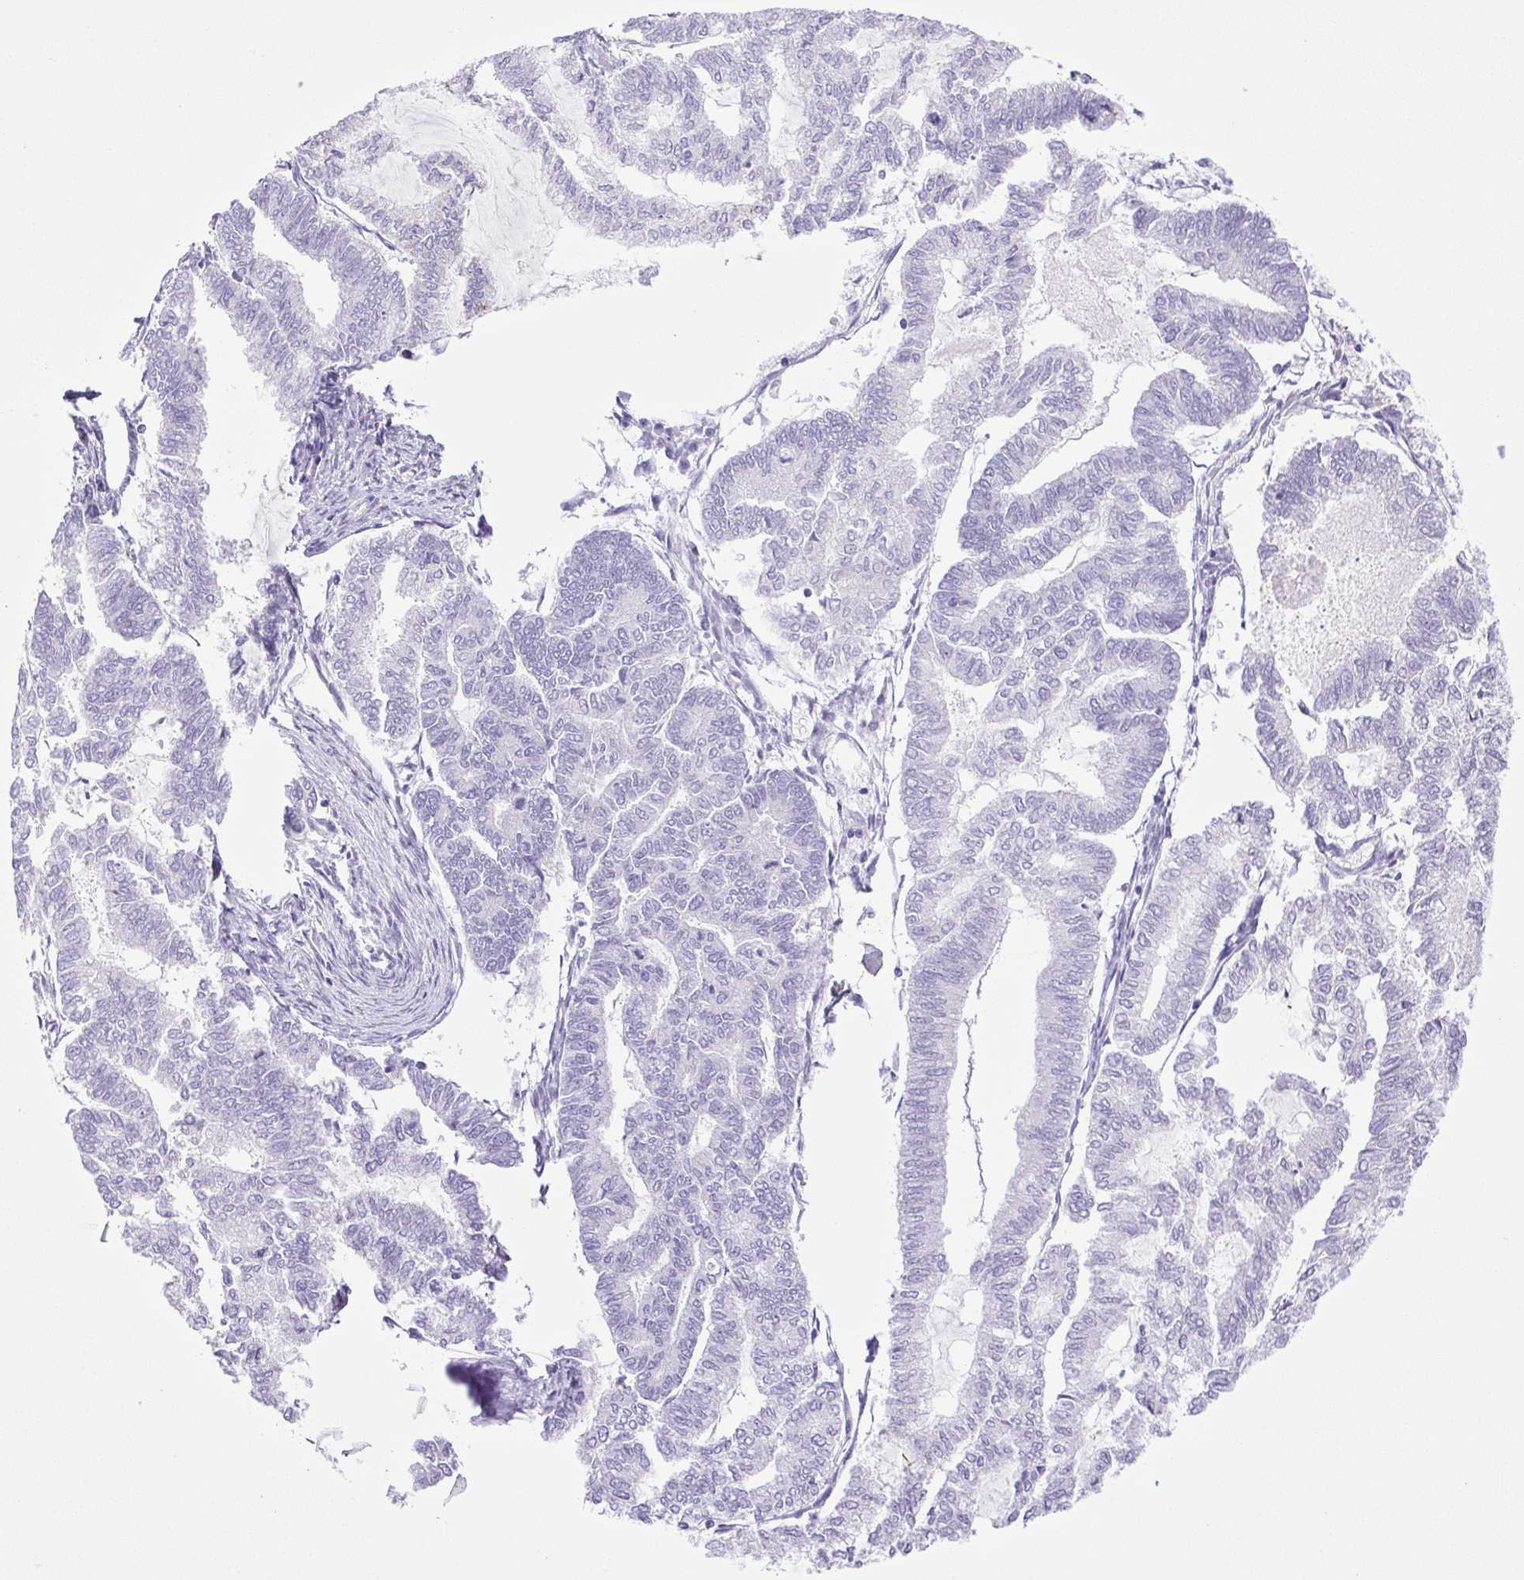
{"staining": {"intensity": "negative", "quantity": "none", "location": "none"}, "tissue": "endometrial cancer", "cell_type": "Tumor cells", "image_type": "cancer", "snomed": [{"axis": "morphology", "description": "Adenocarcinoma, NOS"}, {"axis": "topography", "description": "Endometrium"}], "caption": "An immunohistochemistry photomicrograph of adenocarcinoma (endometrial) is shown. There is no staining in tumor cells of adenocarcinoma (endometrial).", "gene": "SYNPR", "patient": {"sex": "female", "age": 79}}